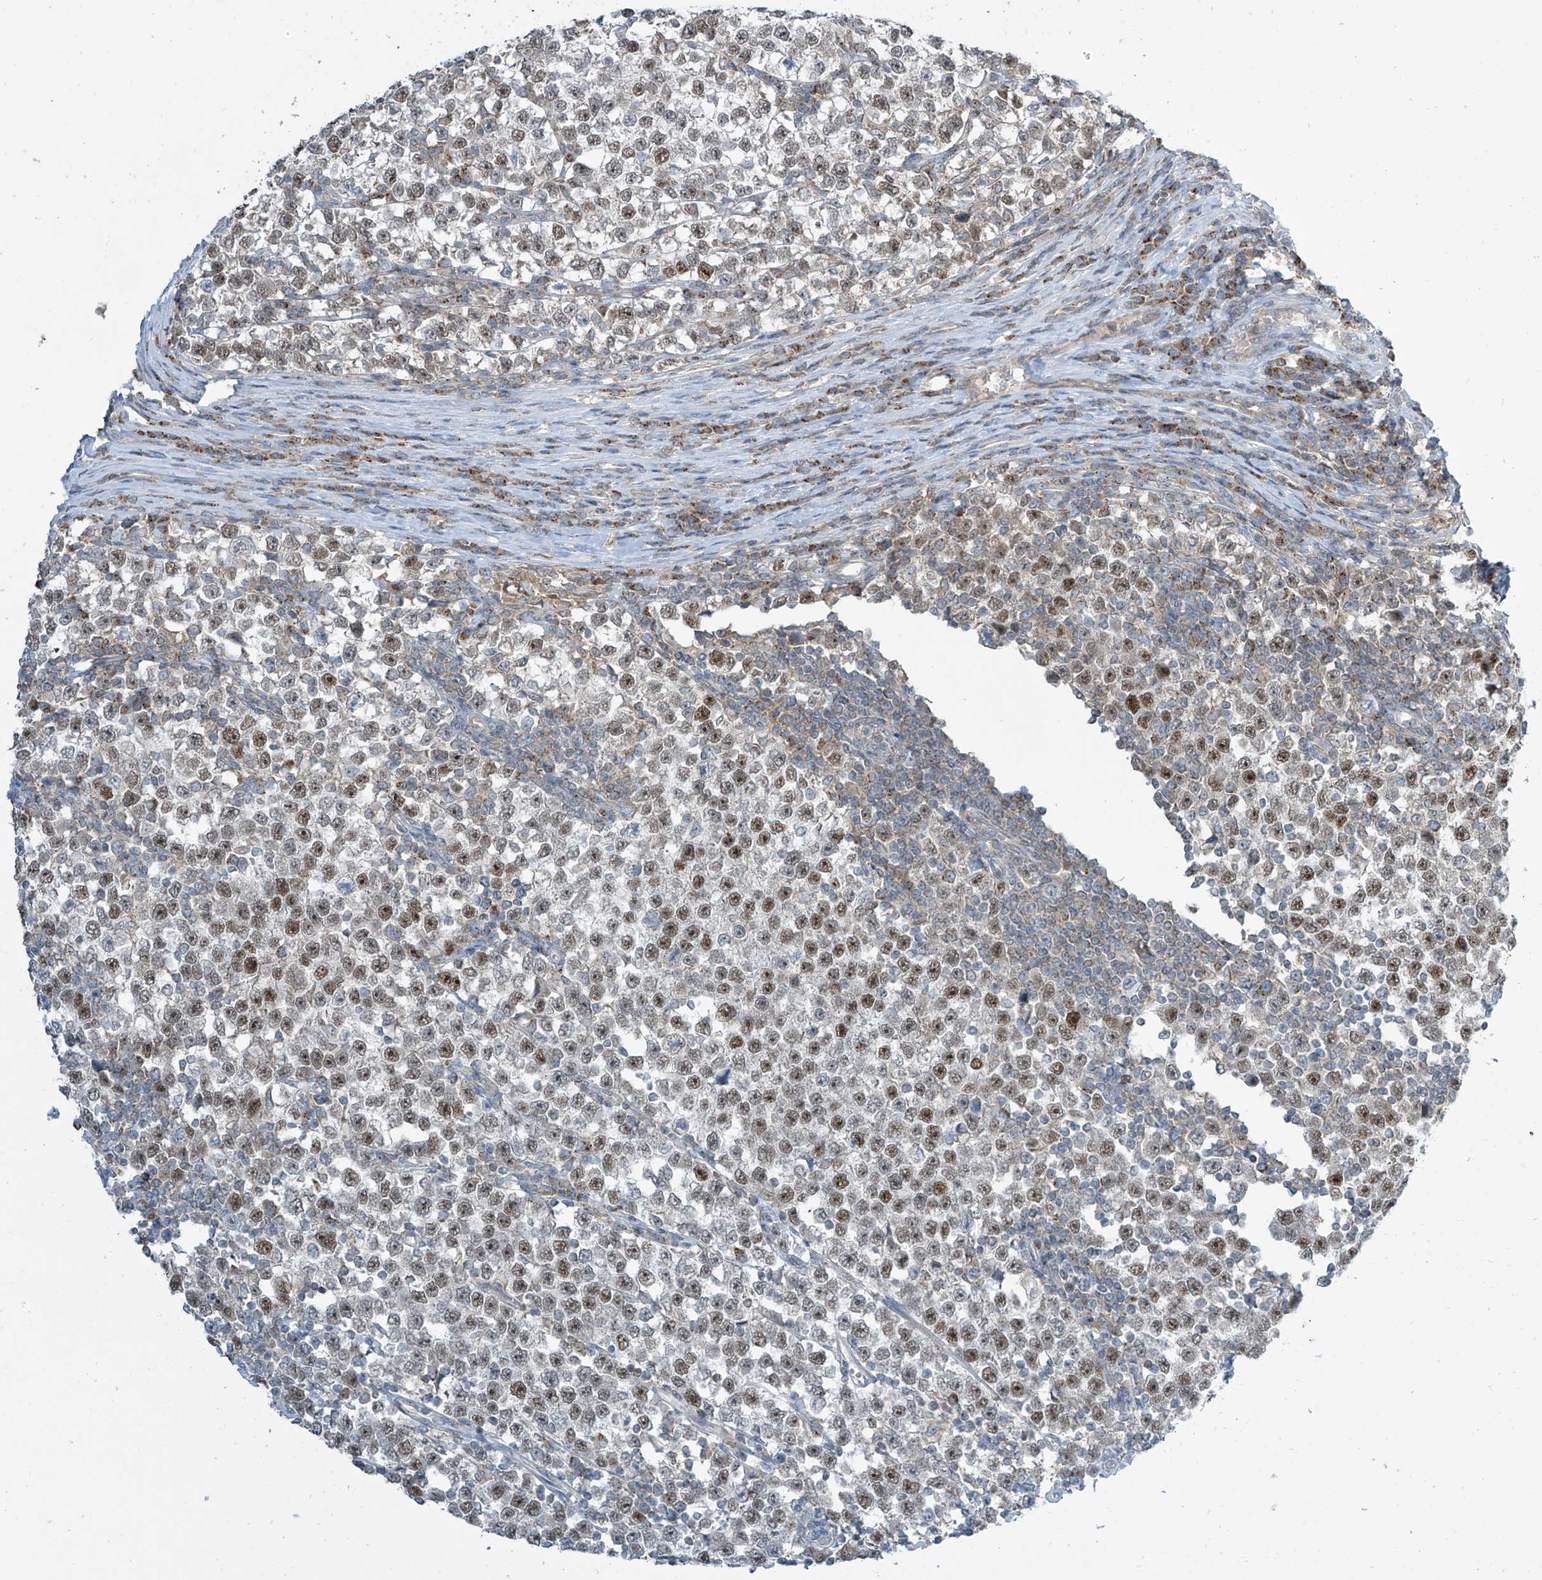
{"staining": {"intensity": "moderate", "quantity": "25%-75%", "location": "nuclear"}, "tissue": "testis cancer", "cell_type": "Tumor cells", "image_type": "cancer", "snomed": [{"axis": "morphology", "description": "Normal tissue, NOS"}, {"axis": "morphology", "description": "Seminoma, NOS"}, {"axis": "topography", "description": "Testis"}], "caption": "Testis seminoma stained with IHC displays moderate nuclear positivity in about 25%-75% of tumor cells.", "gene": "PARVG", "patient": {"sex": "male", "age": 43}}